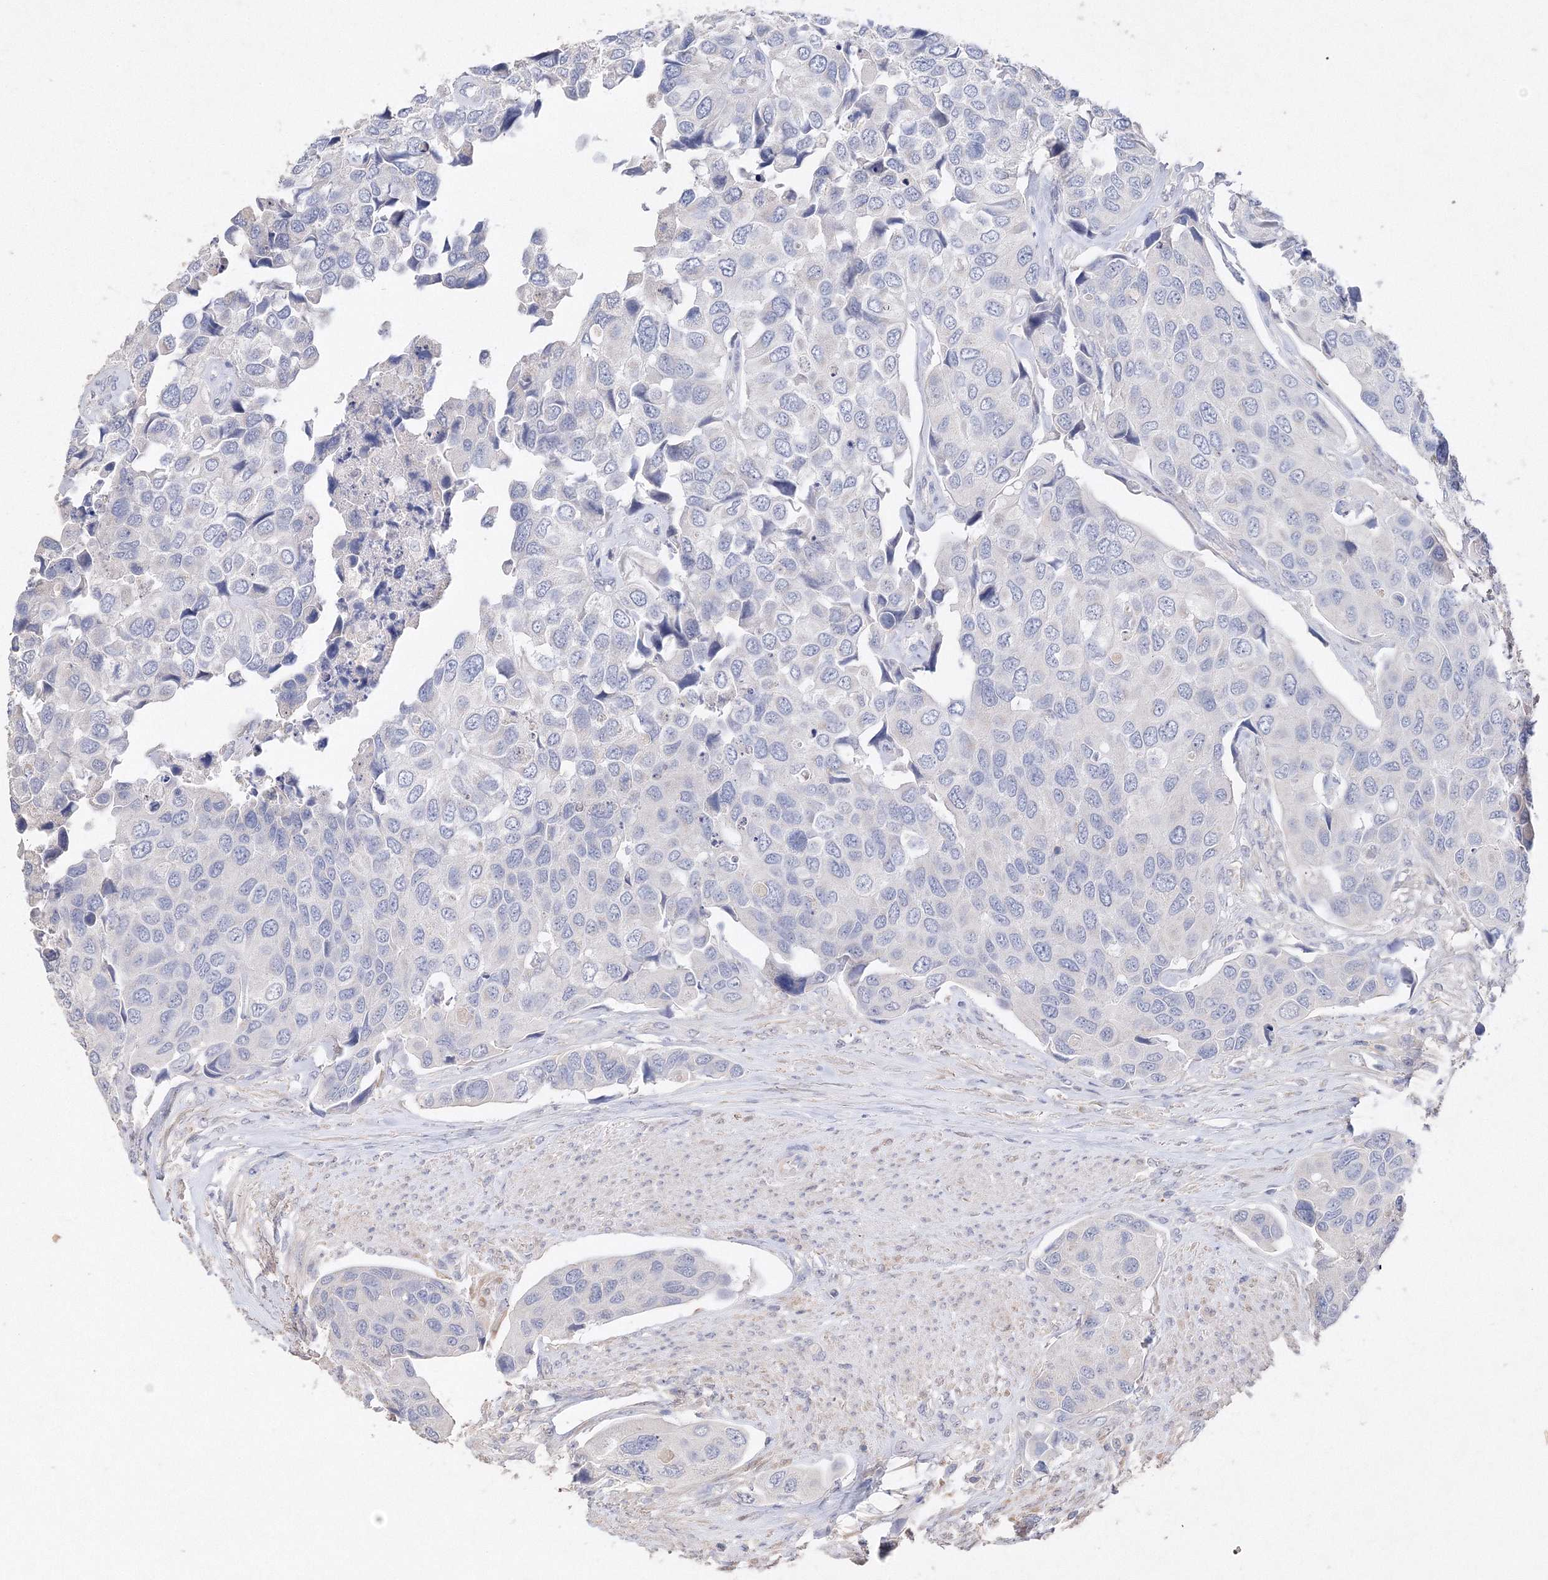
{"staining": {"intensity": "negative", "quantity": "none", "location": "none"}, "tissue": "urothelial cancer", "cell_type": "Tumor cells", "image_type": "cancer", "snomed": [{"axis": "morphology", "description": "Urothelial carcinoma, High grade"}, {"axis": "topography", "description": "Urinary bladder"}], "caption": "IHC histopathology image of neoplastic tissue: high-grade urothelial carcinoma stained with DAB (3,3'-diaminobenzidine) displays no significant protein expression in tumor cells.", "gene": "GLS", "patient": {"sex": "male", "age": 74}}